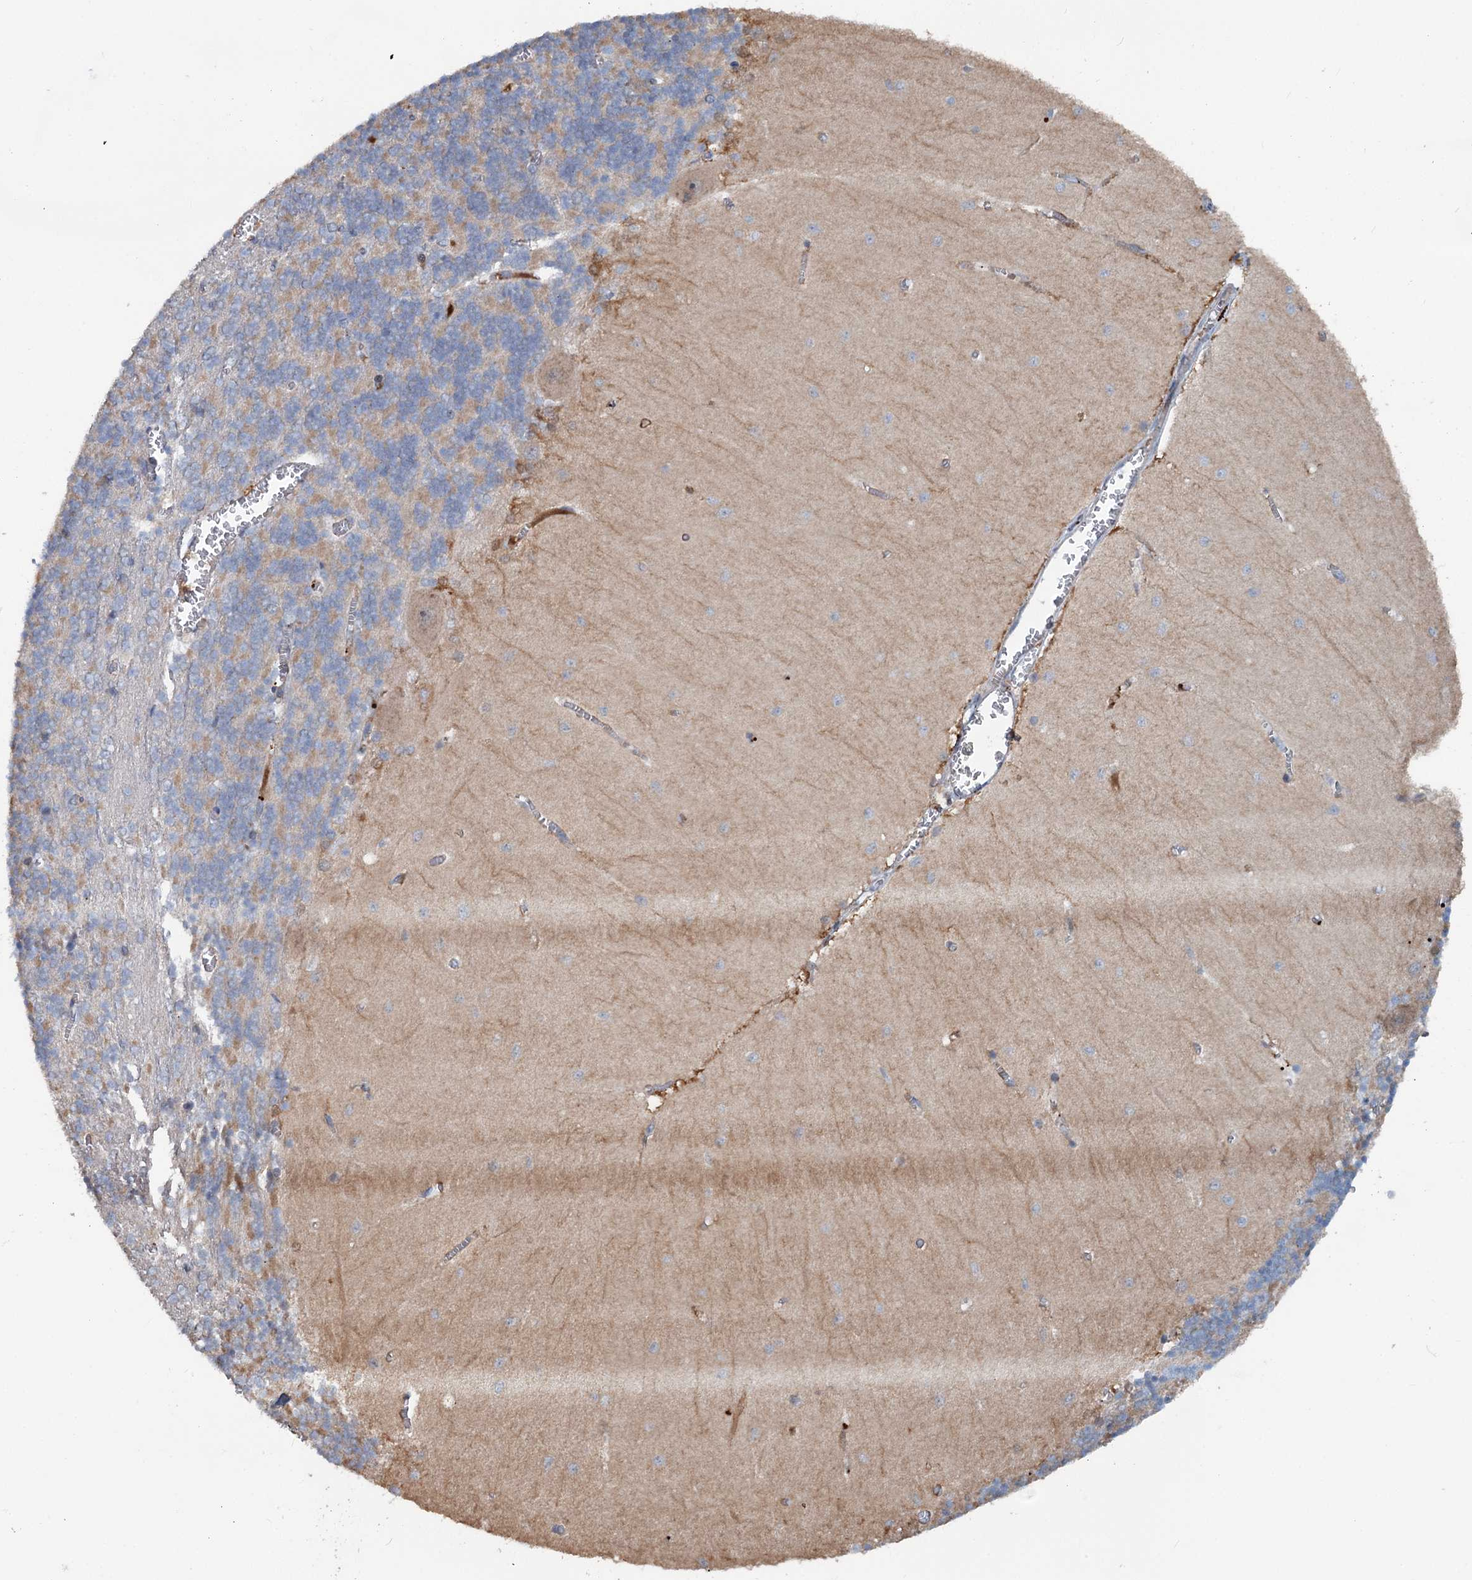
{"staining": {"intensity": "moderate", "quantity": "<25%", "location": "cytoplasmic/membranous"}, "tissue": "cerebellum", "cell_type": "Cells in granular layer", "image_type": "normal", "snomed": [{"axis": "morphology", "description": "Normal tissue, NOS"}, {"axis": "topography", "description": "Cerebellum"}], "caption": "Immunohistochemistry (DAB (3,3'-diaminobenzidine)) staining of normal human cerebellum exhibits moderate cytoplasmic/membranous protein positivity in about <25% of cells in granular layer.", "gene": "TEDC1", "patient": {"sex": "male", "age": 37}}